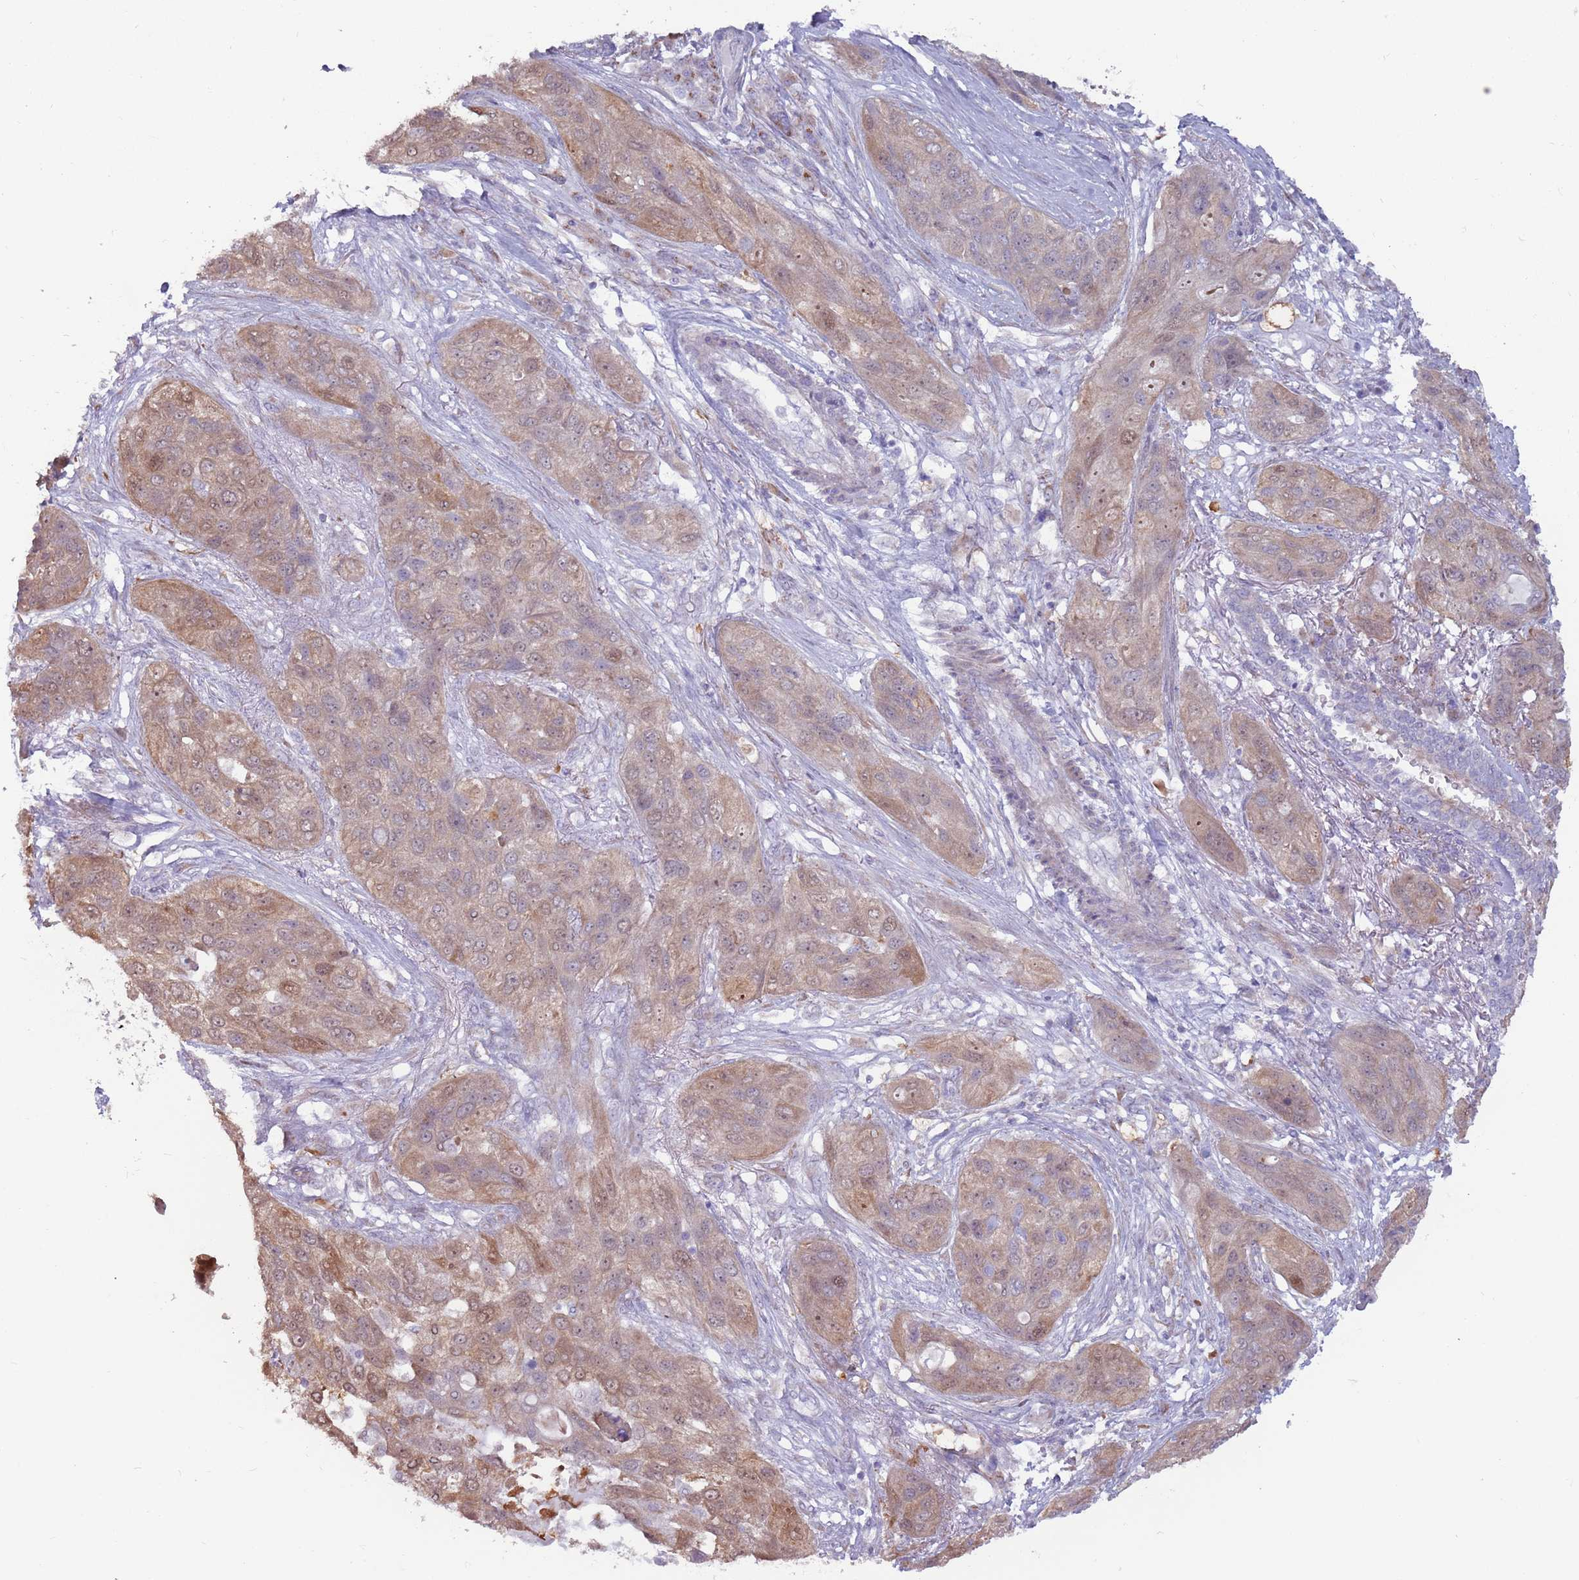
{"staining": {"intensity": "weak", "quantity": "25%-75%", "location": "cytoplasmic/membranous,nuclear"}, "tissue": "lung cancer", "cell_type": "Tumor cells", "image_type": "cancer", "snomed": [{"axis": "morphology", "description": "Squamous cell carcinoma, NOS"}, {"axis": "topography", "description": "Lung"}], "caption": "Tumor cells reveal weak cytoplasmic/membranous and nuclear positivity in about 25%-75% of cells in lung cancer.", "gene": "CCDC150", "patient": {"sex": "female", "age": 70}}